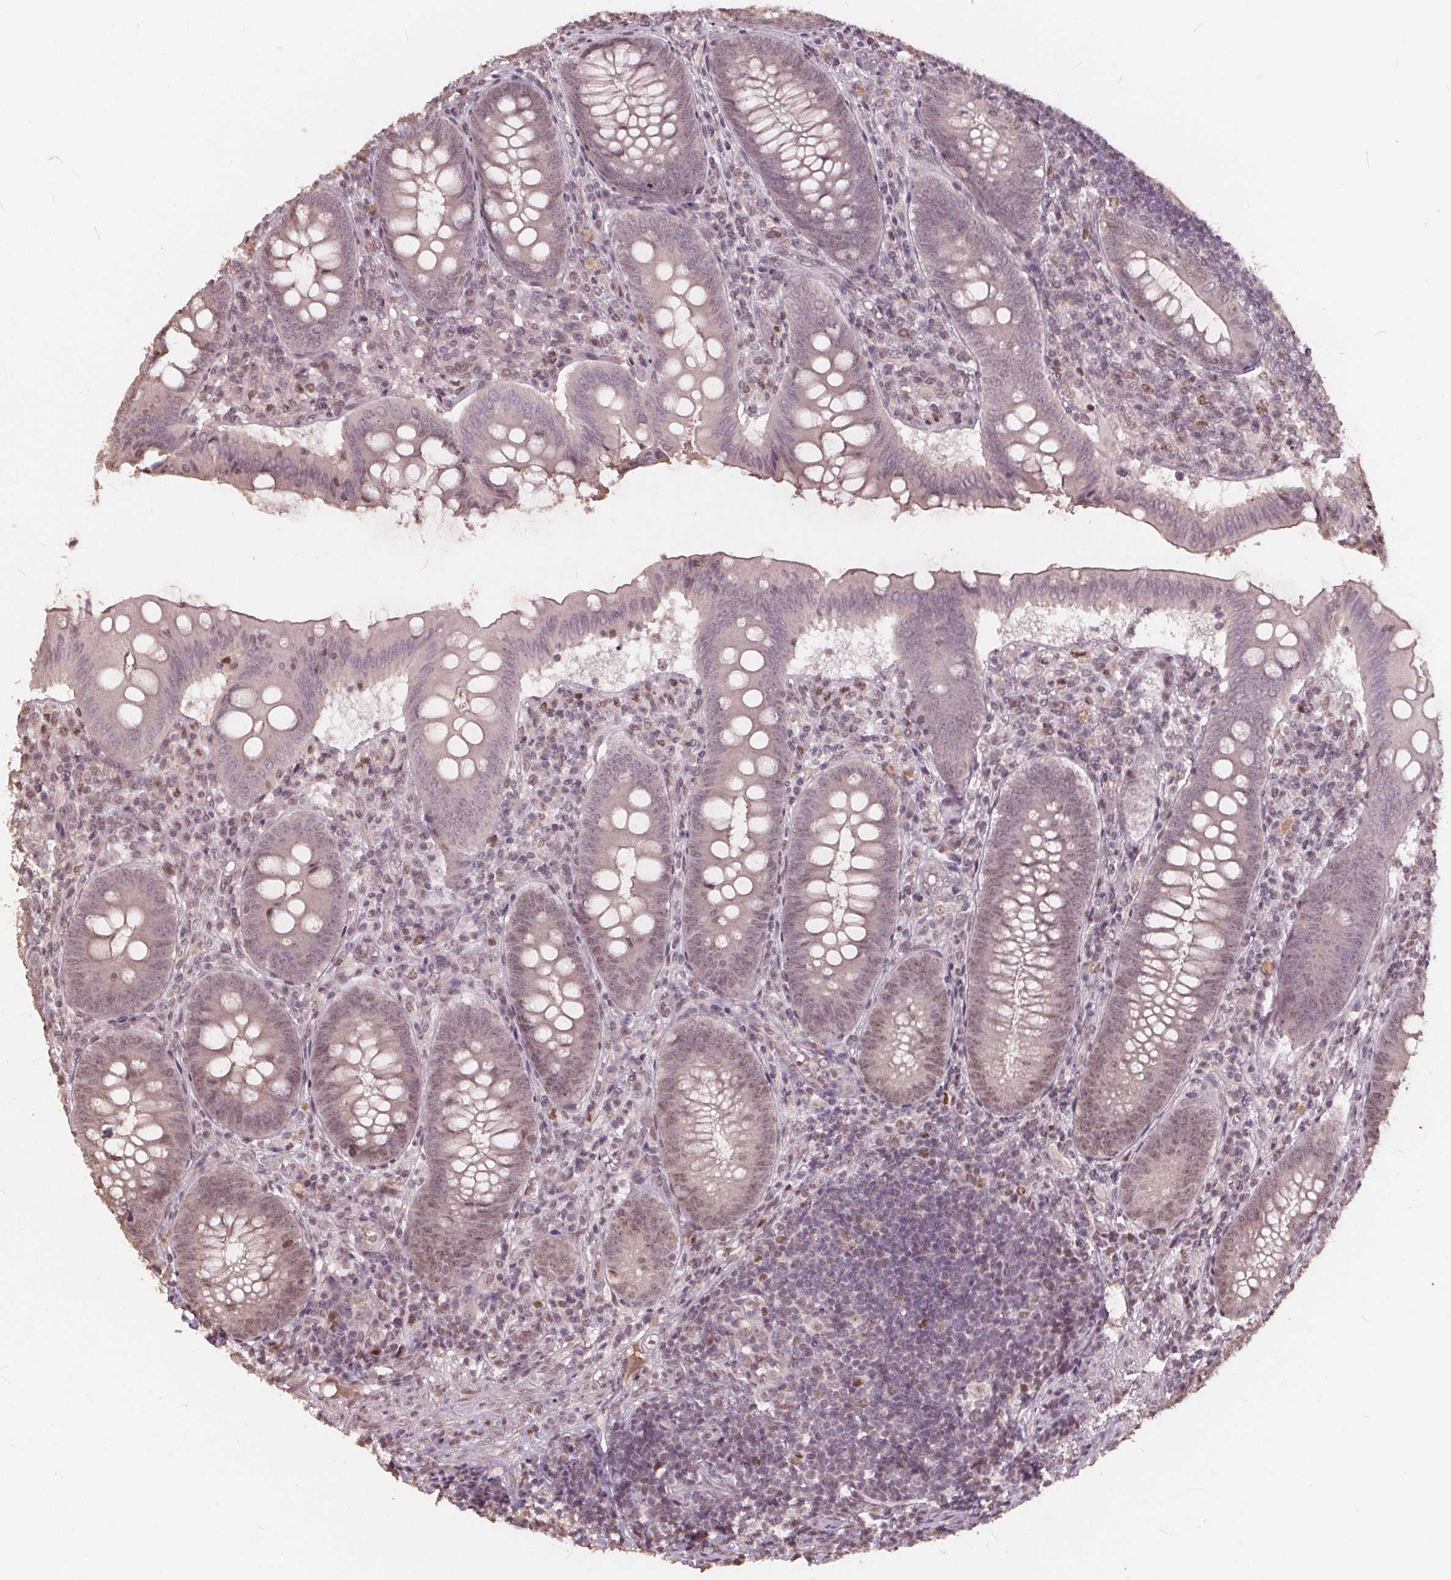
{"staining": {"intensity": "weak", "quantity": ">75%", "location": "cytoplasmic/membranous,nuclear"}, "tissue": "appendix", "cell_type": "Glandular cells", "image_type": "normal", "snomed": [{"axis": "morphology", "description": "Normal tissue, NOS"}, {"axis": "morphology", "description": "Inflammation, NOS"}, {"axis": "topography", "description": "Appendix"}], "caption": "Appendix stained for a protein (brown) exhibits weak cytoplasmic/membranous,nuclear positive expression in approximately >75% of glandular cells.", "gene": "DNMT3B", "patient": {"sex": "male", "age": 16}}